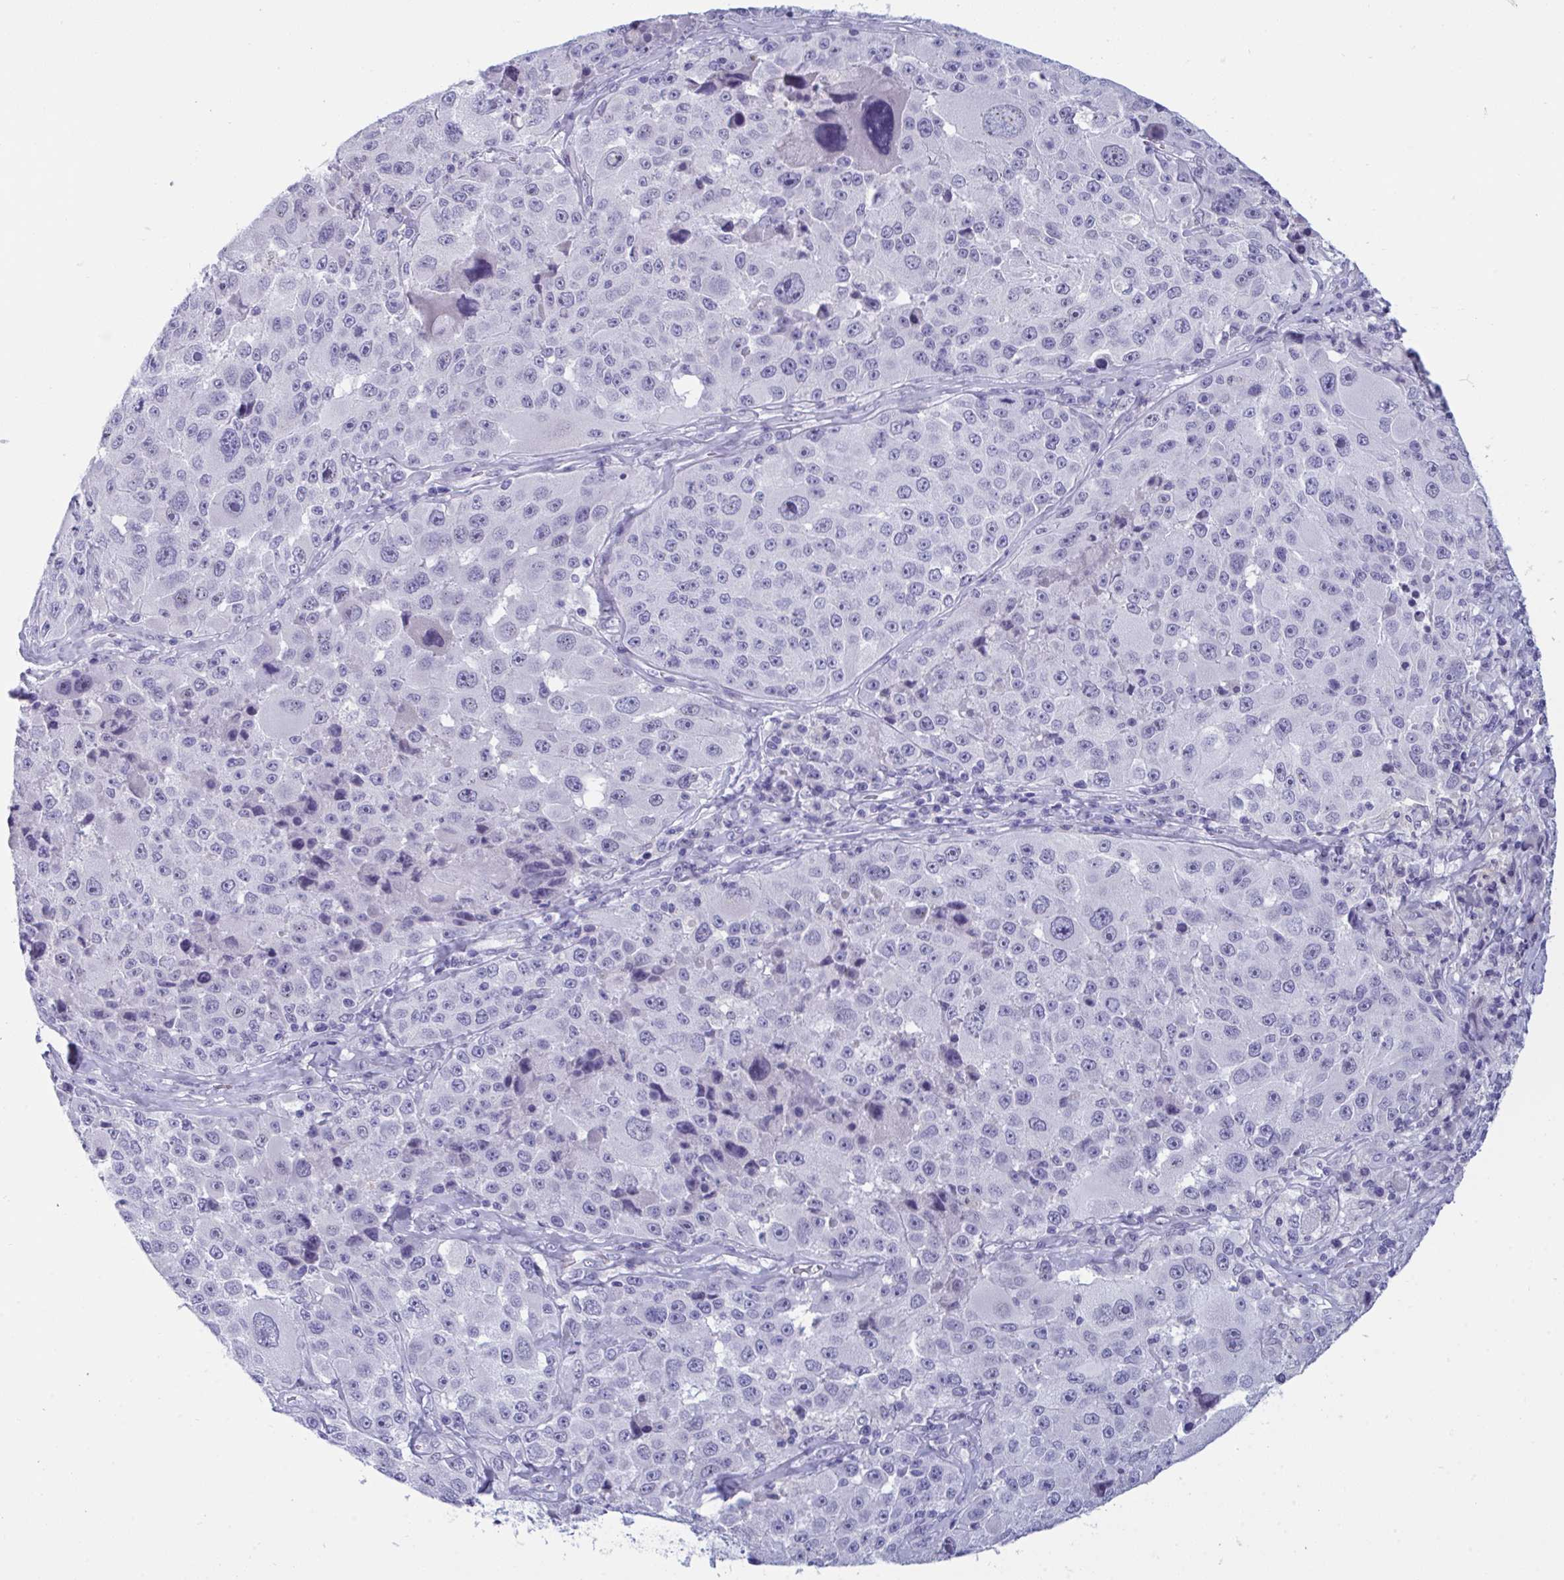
{"staining": {"intensity": "negative", "quantity": "none", "location": "none"}, "tissue": "melanoma", "cell_type": "Tumor cells", "image_type": "cancer", "snomed": [{"axis": "morphology", "description": "Malignant melanoma, Metastatic site"}, {"axis": "topography", "description": "Lymph node"}], "caption": "Immunohistochemistry (IHC) image of neoplastic tissue: malignant melanoma (metastatic site) stained with DAB shows no significant protein positivity in tumor cells.", "gene": "PRDM9", "patient": {"sex": "male", "age": 62}}